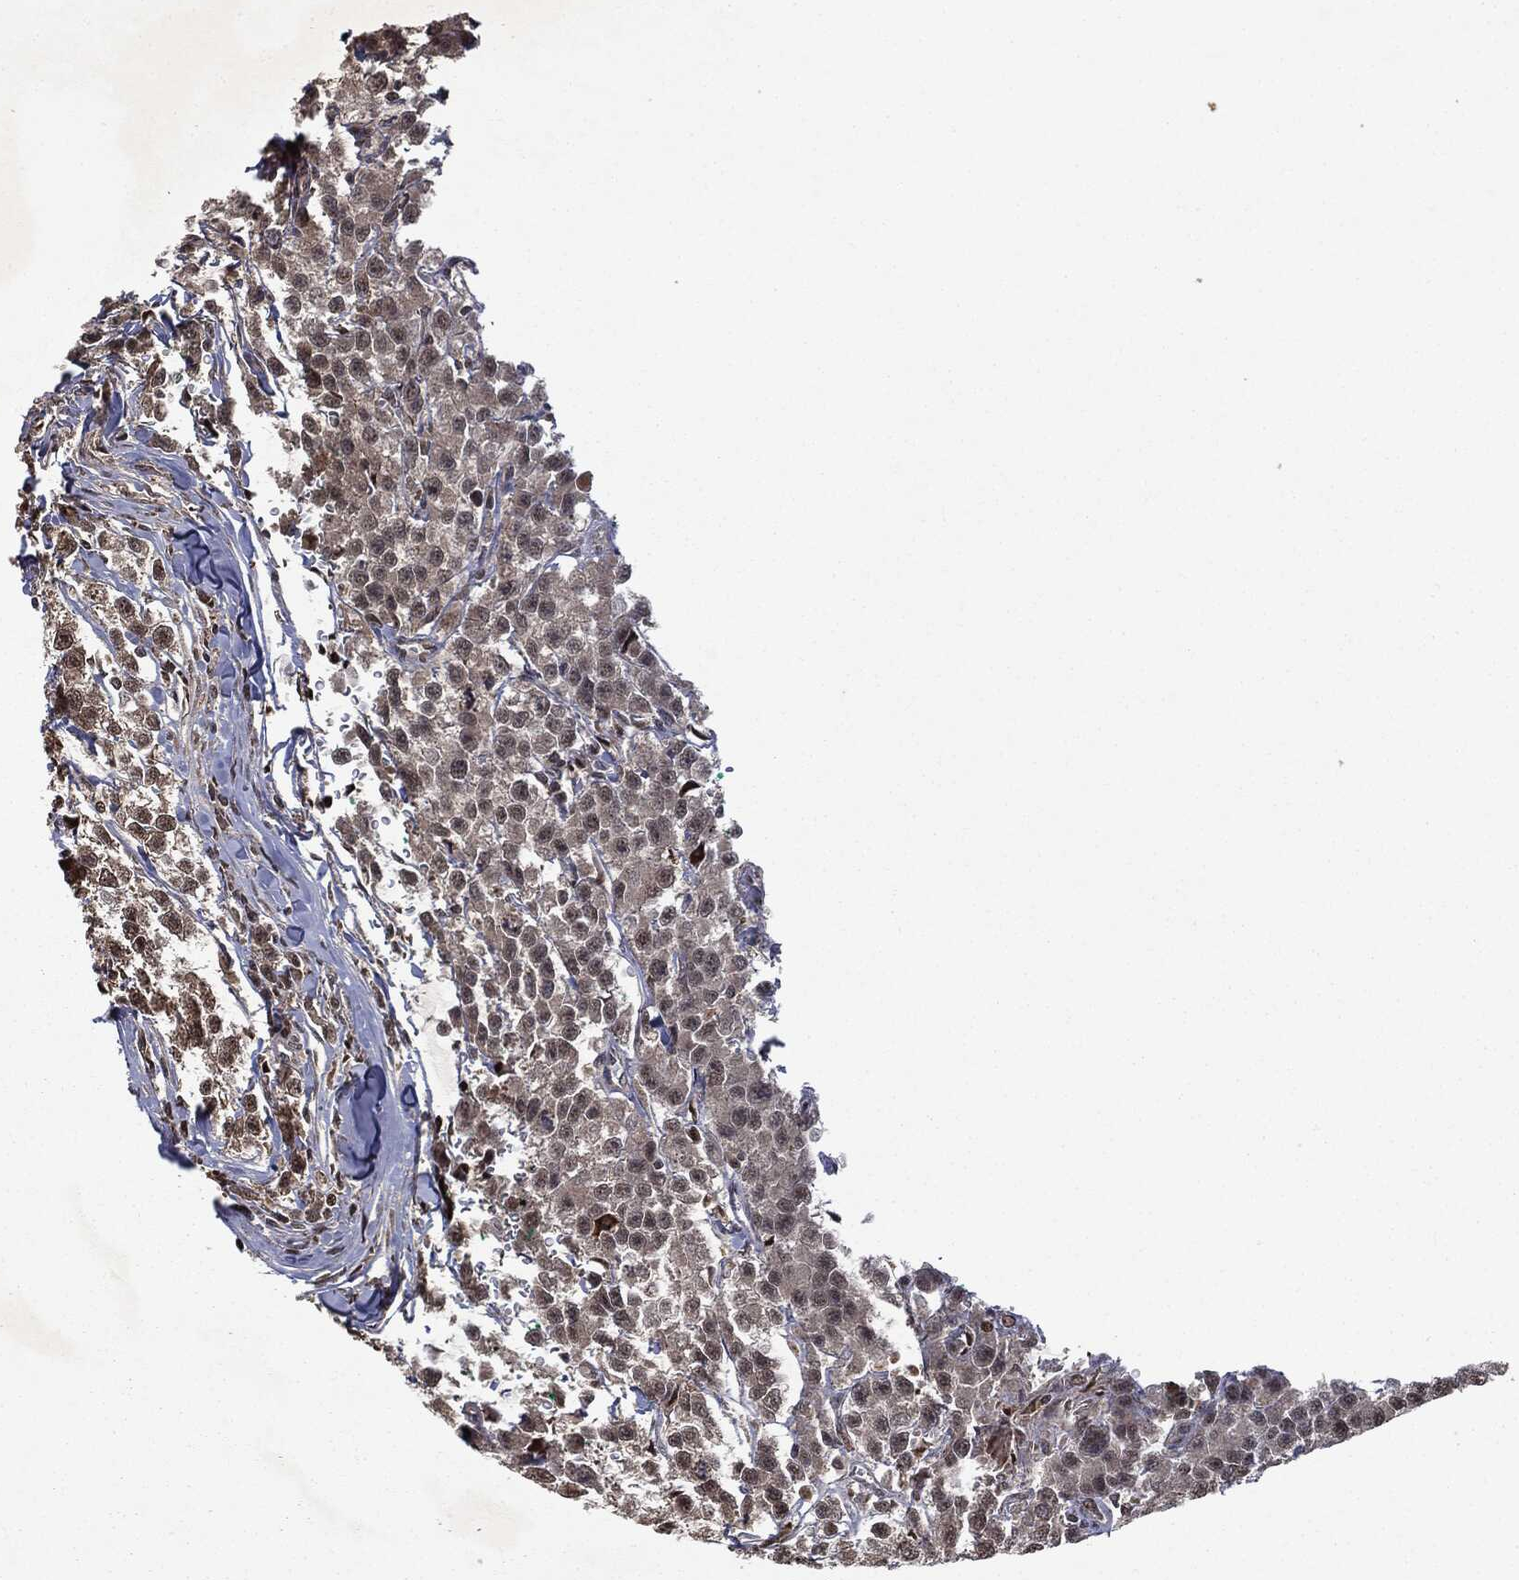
{"staining": {"intensity": "negative", "quantity": "none", "location": "none"}, "tissue": "testis cancer", "cell_type": "Tumor cells", "image_type": "cancer", "snomed": [{"axis": "morphology", "description": "Seminoma, NOS"}, {"axis": "topography", "description": "Testis"}], "caption": "Tumor cells show no significant expression in testis cancer.", "gene": "ZNHIT6", "patient": {"sex": "male", "age": 59}}